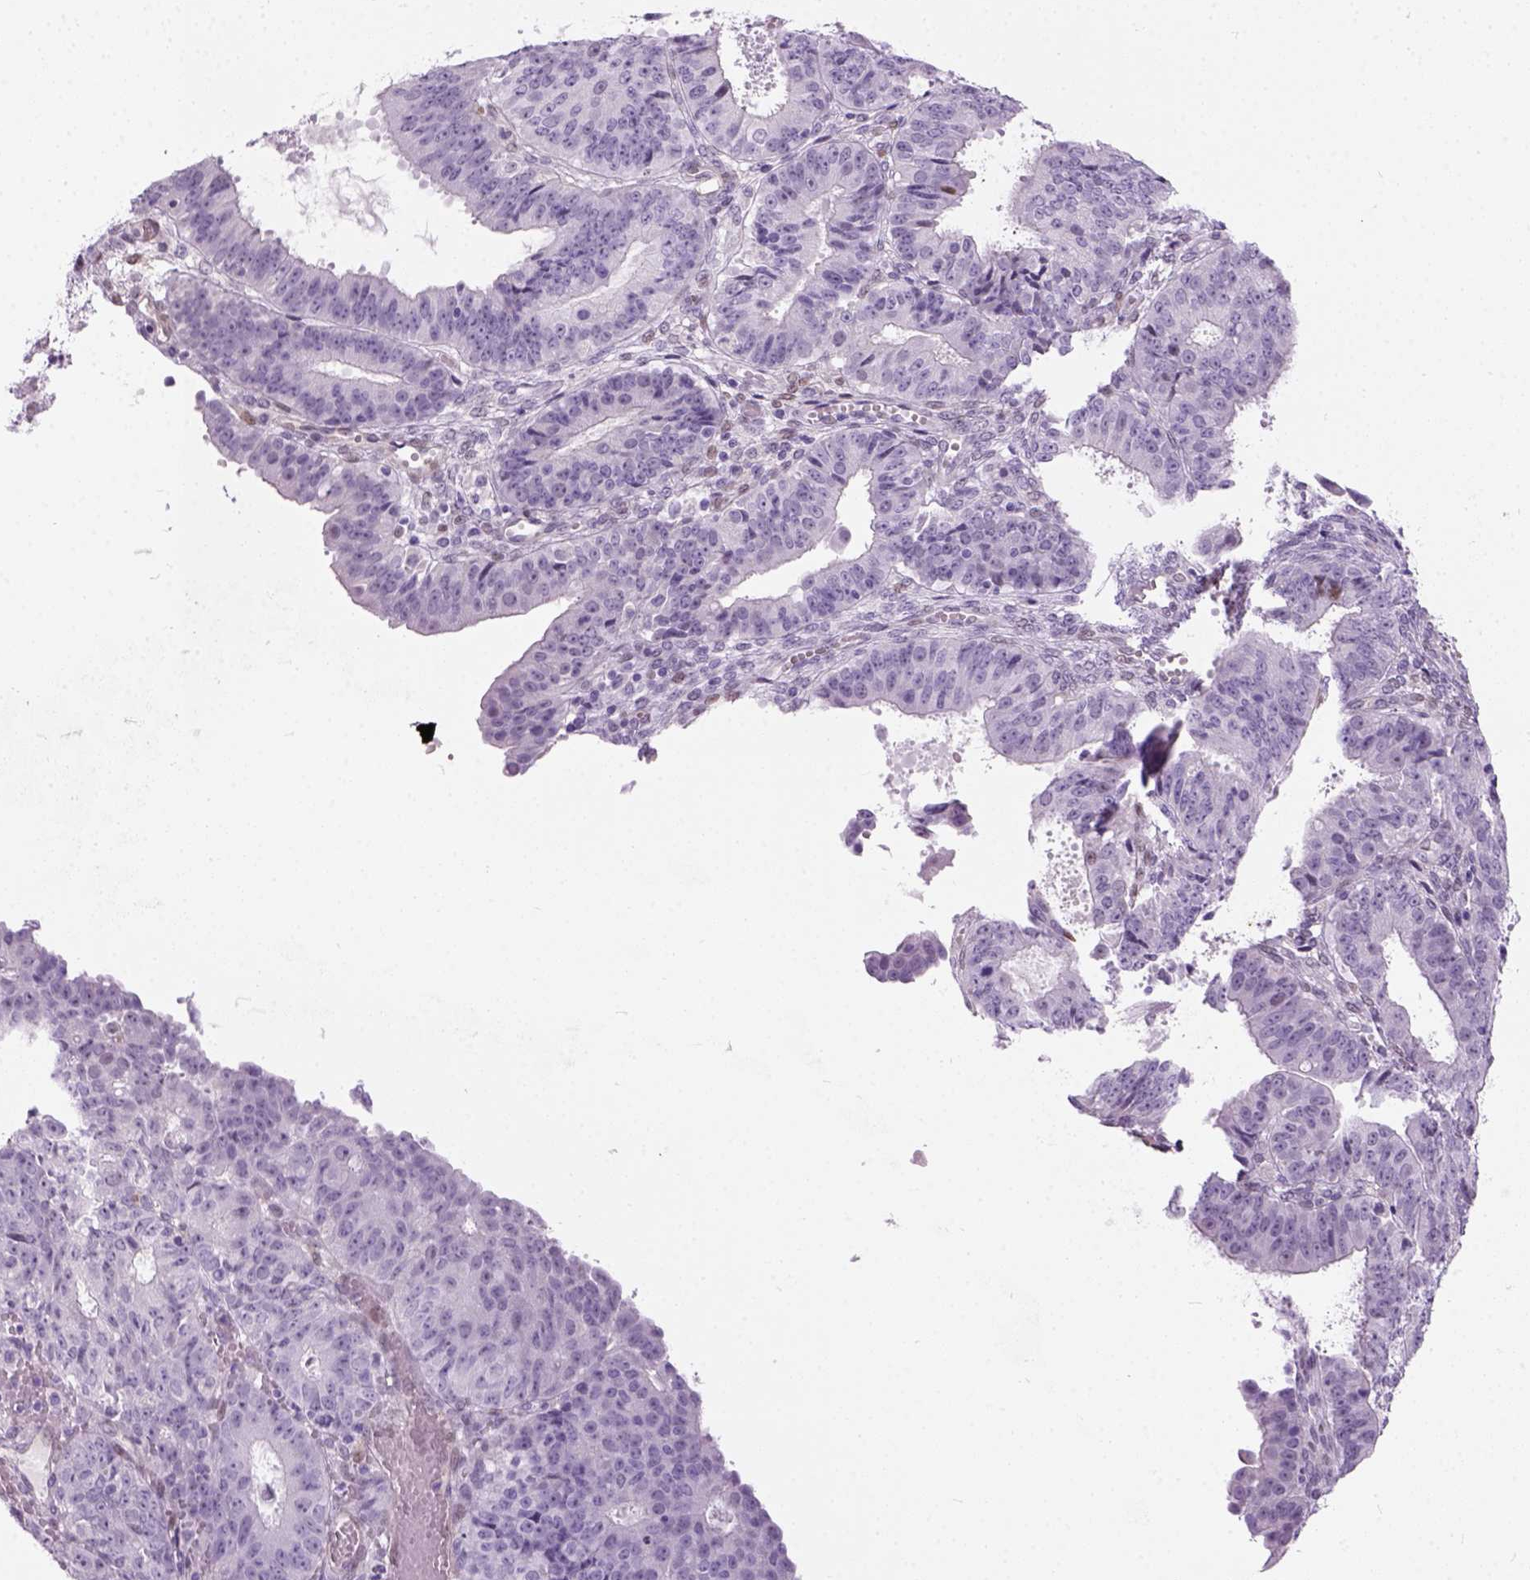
{"staining": {"intensity": "negative", "quantity": "none", "location": "none"}, "tissue": "ovarian cancer", "cell_type": "Tumor cells", "image_type": "cancer", "snomed": [{"axis": "morphology", "description": "Carcinoma, endometroid"}, {"axis": "topography", "description": "Ovary"}], "caption": "Immunohistochemistry histopathology image of neoplastic tissue: human ovarian cancer stained with DAB (3,3'-diaminobenzidine) reveals no significant protein positivity in tumor cells.", "gene": "AXDND1", "patient": {"sex": "female", "age": 42}}